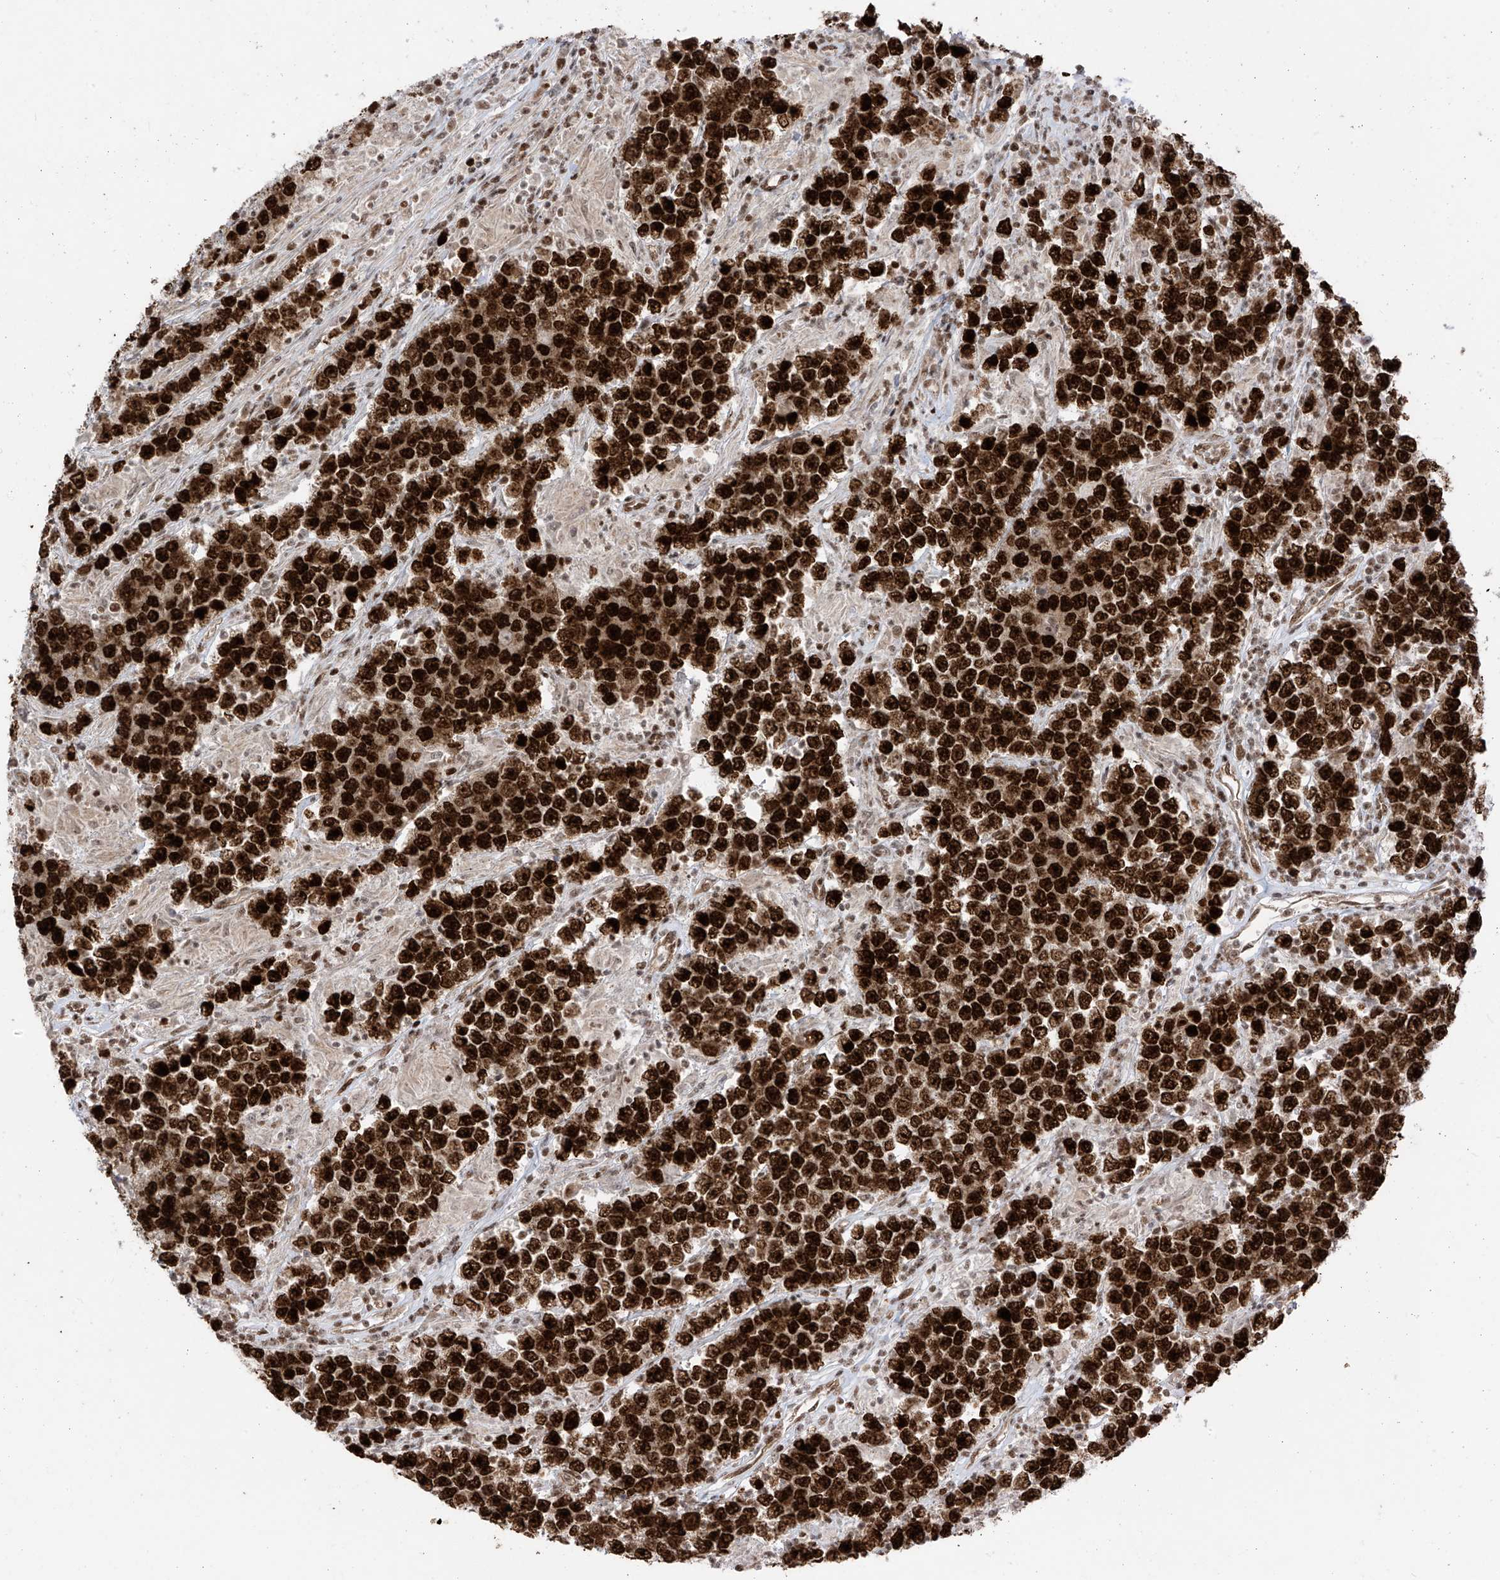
{"staining": {"intensity": "strong", "quantity": ">75%", "location": "nuclear"}, "tissue": "testis cancer", "cell_type": "Tumor cells", "image_type": "cancer", "snomed": [{"axis": "morphology", "description": "Normal tissue, NOS"}, {"axis": "morphology", "description": "Urothelial carcinoma, High grade"}, {"axis": "morphology", "description": "Seminoma, NOS"}, {"axis": "morphology", "description": "Carcinoma, Embryonal, NOS"}, {"axis": "topography", "description": "Urinary bladder"}, {"axis": "topography", "description": "Testis"}], "caption": "A brown stain shows strong nuclear staining of a protein in testis cancer tumor cells.", "gene": "ARHGEF3", "patient": {"sex": "male", "age": 41}}